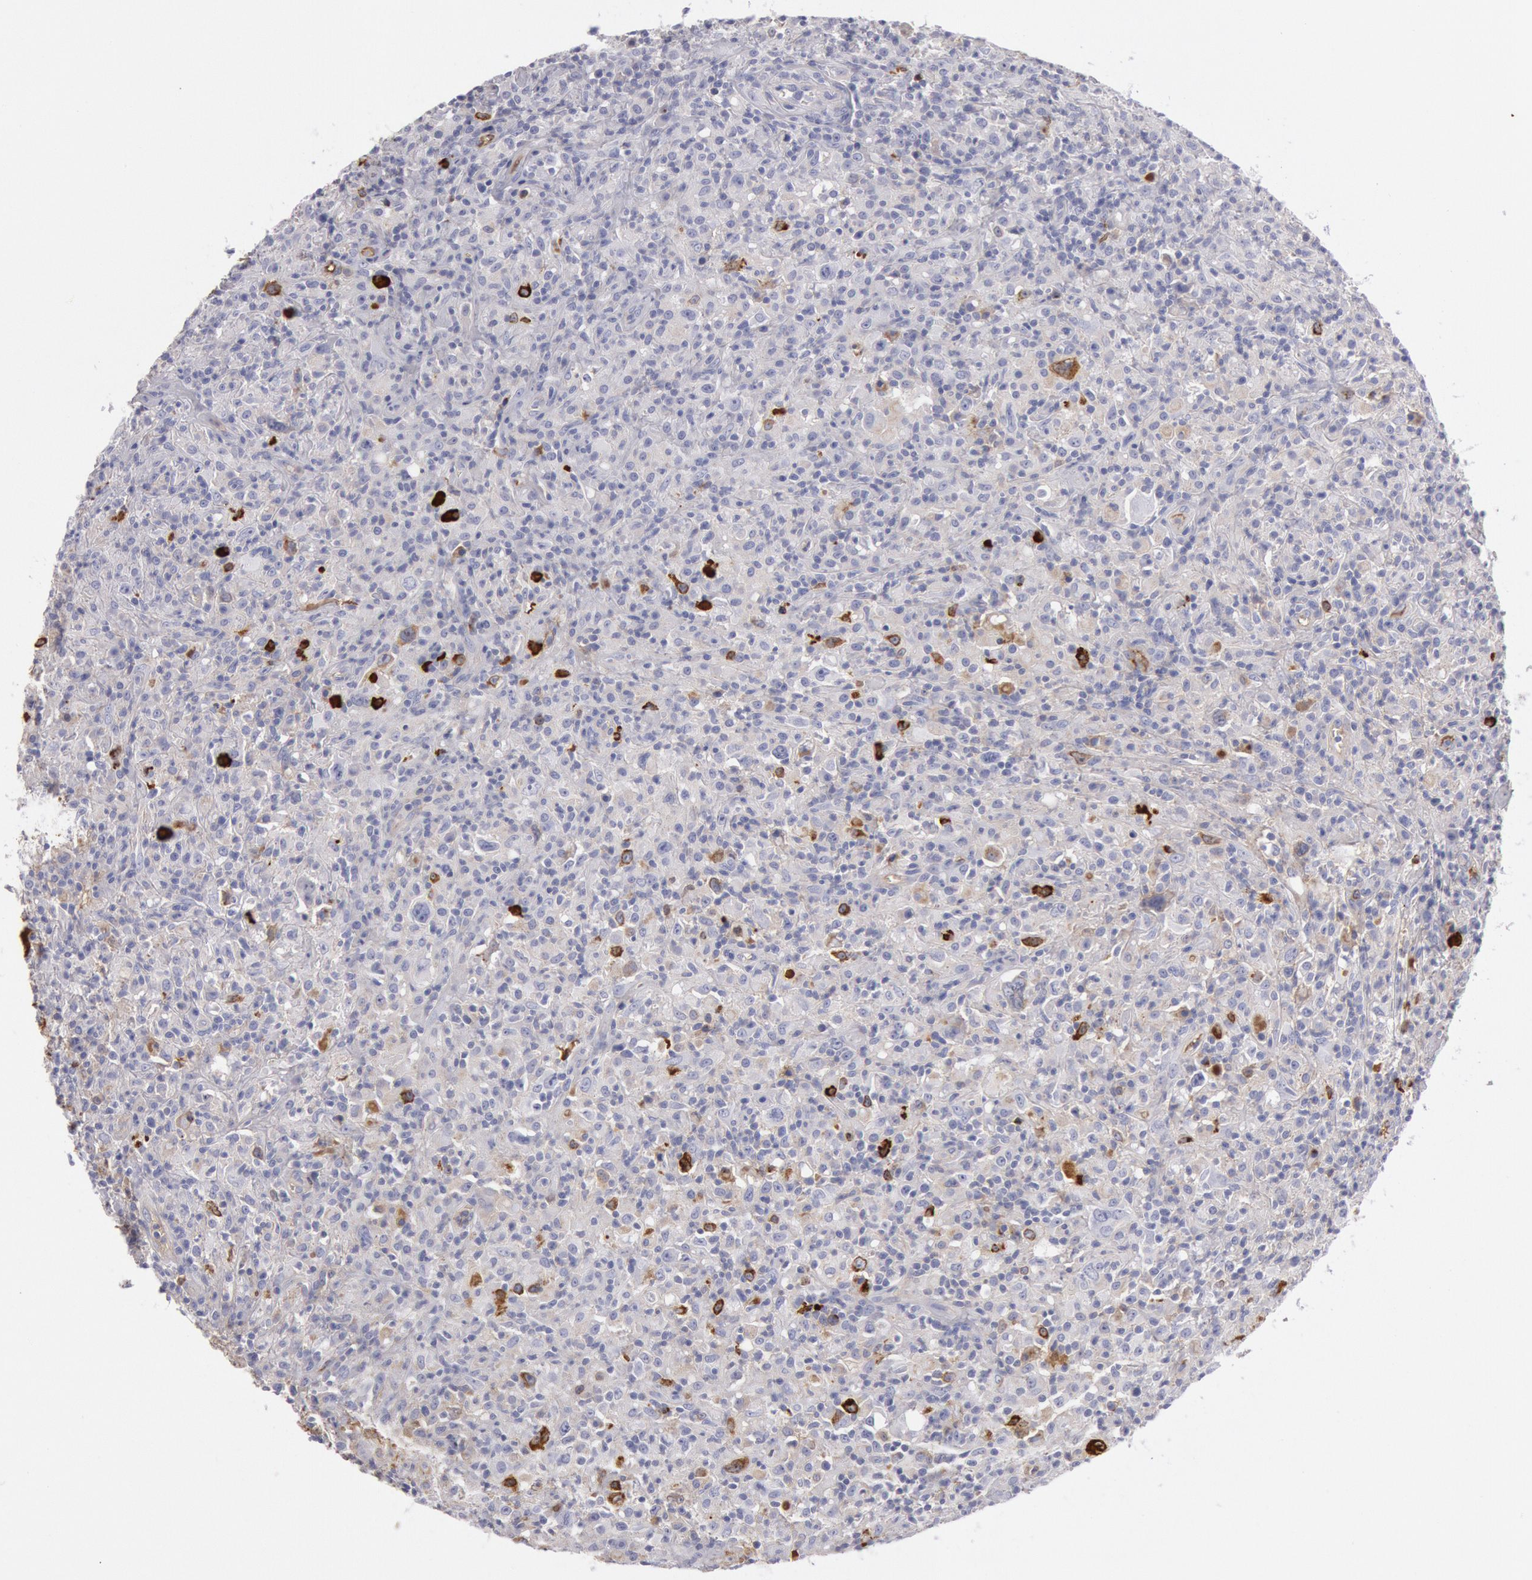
{"staining": {"intensity": "negative", "quantity": "none", "location": "none"}, "tissue": "lymphoma", "cell_type": "Tumor cells", "image_type": "cancer", "snomed": [{"axis": "morphology", "description": "Hodgkin's disease, NOS"}, {"axis": "topography", "description": "Lymph node"}], "caption": "Immunohistochemistry histopathology image of human Hodgkin's disease stained for a protein (brown), which demonstrates no expression in tumor cells. (DAB immunohistochemistry, high magnification).", "gene": "IGHA1", "patient": {"sex": "male", "age": 46}}